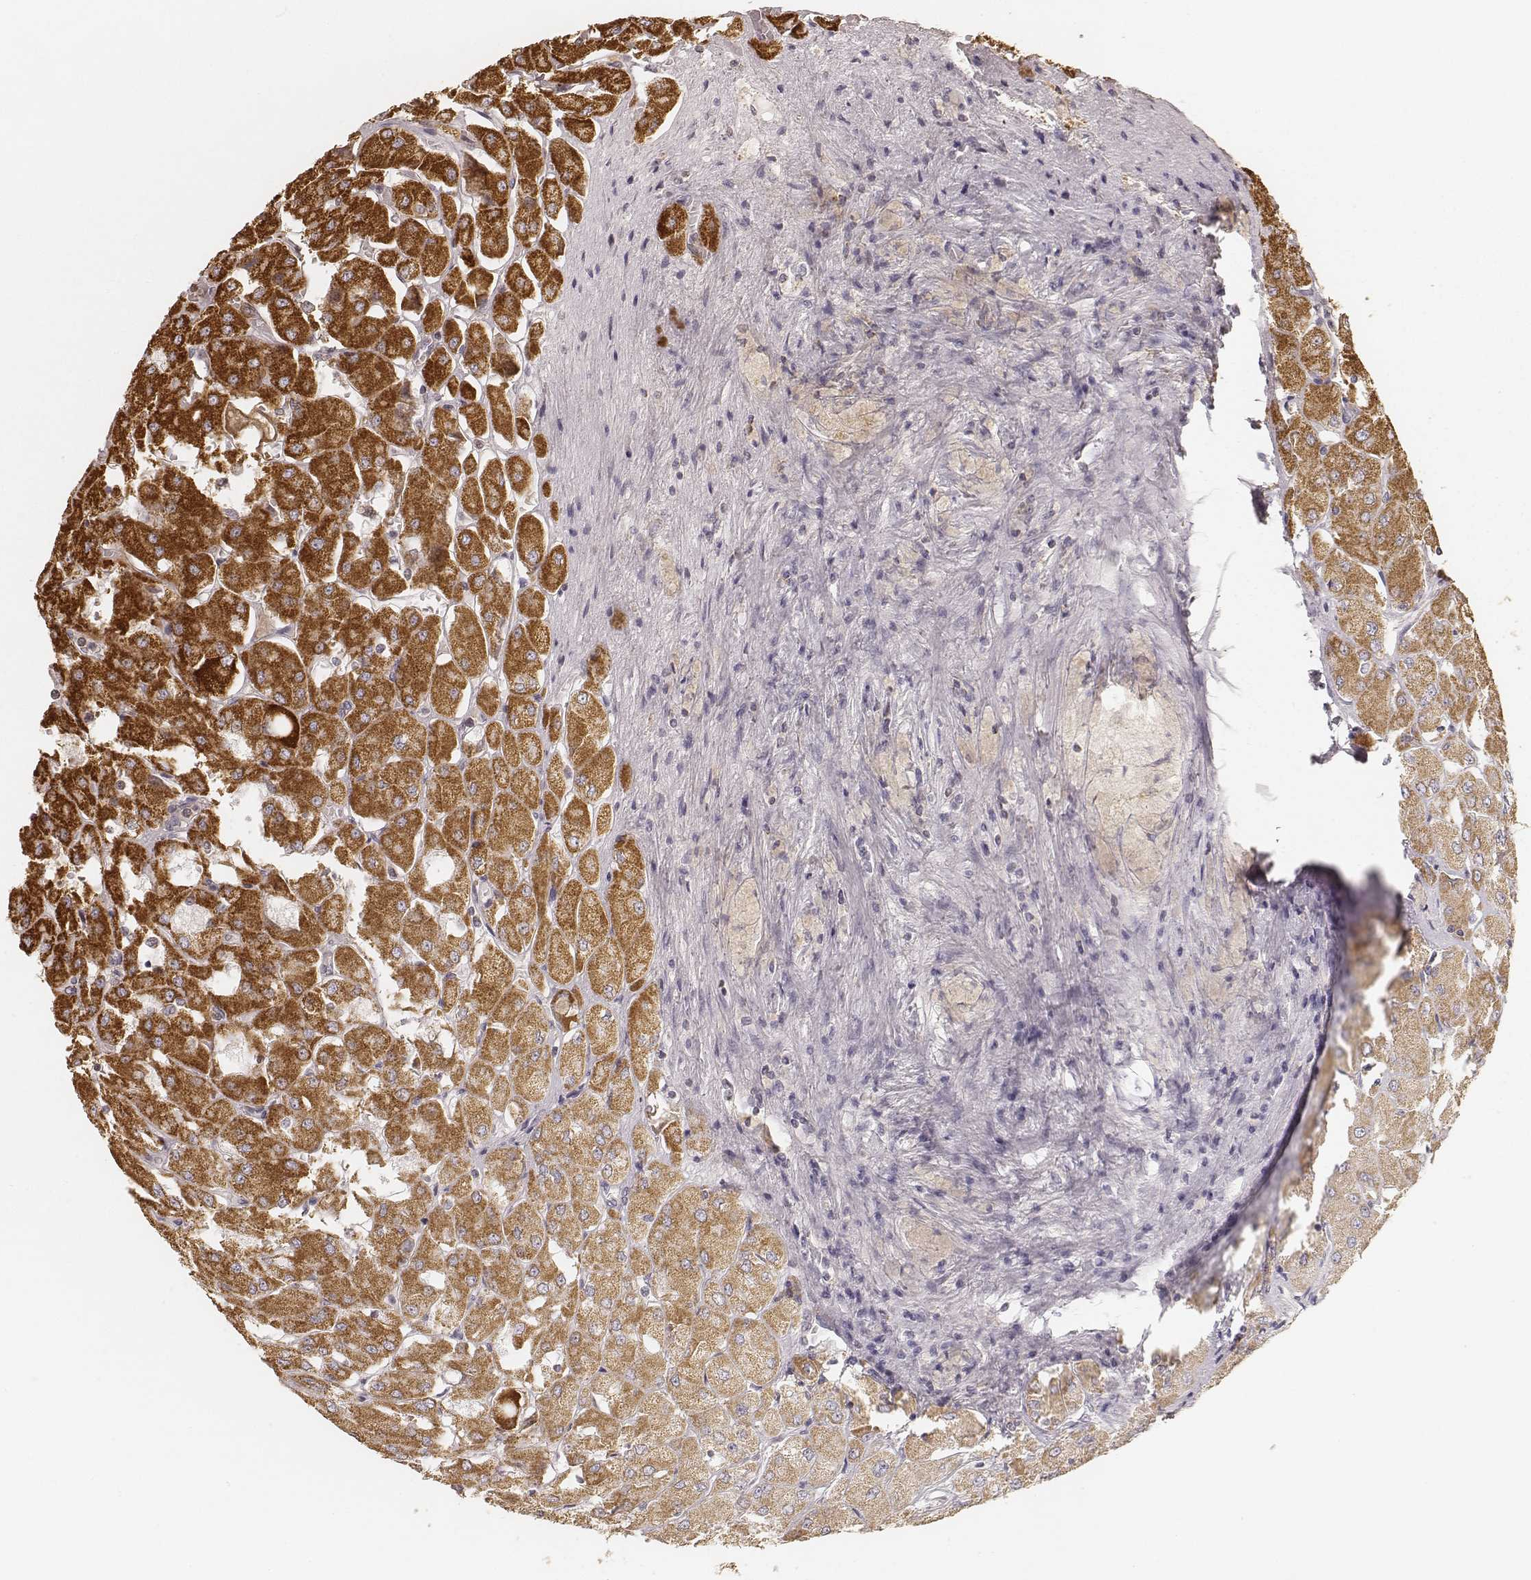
{"staining": {"intensity": "strong", "quantity": ">75%", "location": "cytoplasmic/membranous"}, "tissue": "renal cancer", "cell_type": "Tumor cells", "image_type": "cancer", "snomed": [{"axis": "morphology", "description": "Adenocarcinoma, NOS"}, {"axis": "topography", "description": "Kidney"}], "caption": "Adenocarcinoma (renal) stained with IHC exhibits strong cytoplasmic/membranous staining in approximately >75% of tumor cells. (Stains: DAB (3,3'-diaminobenzidine) in brown, nuclei in blue, Microscopy: brightfield microscopy at high magnification).", "gene": "CS", "patient": {"sex": "male", "age": 72}}